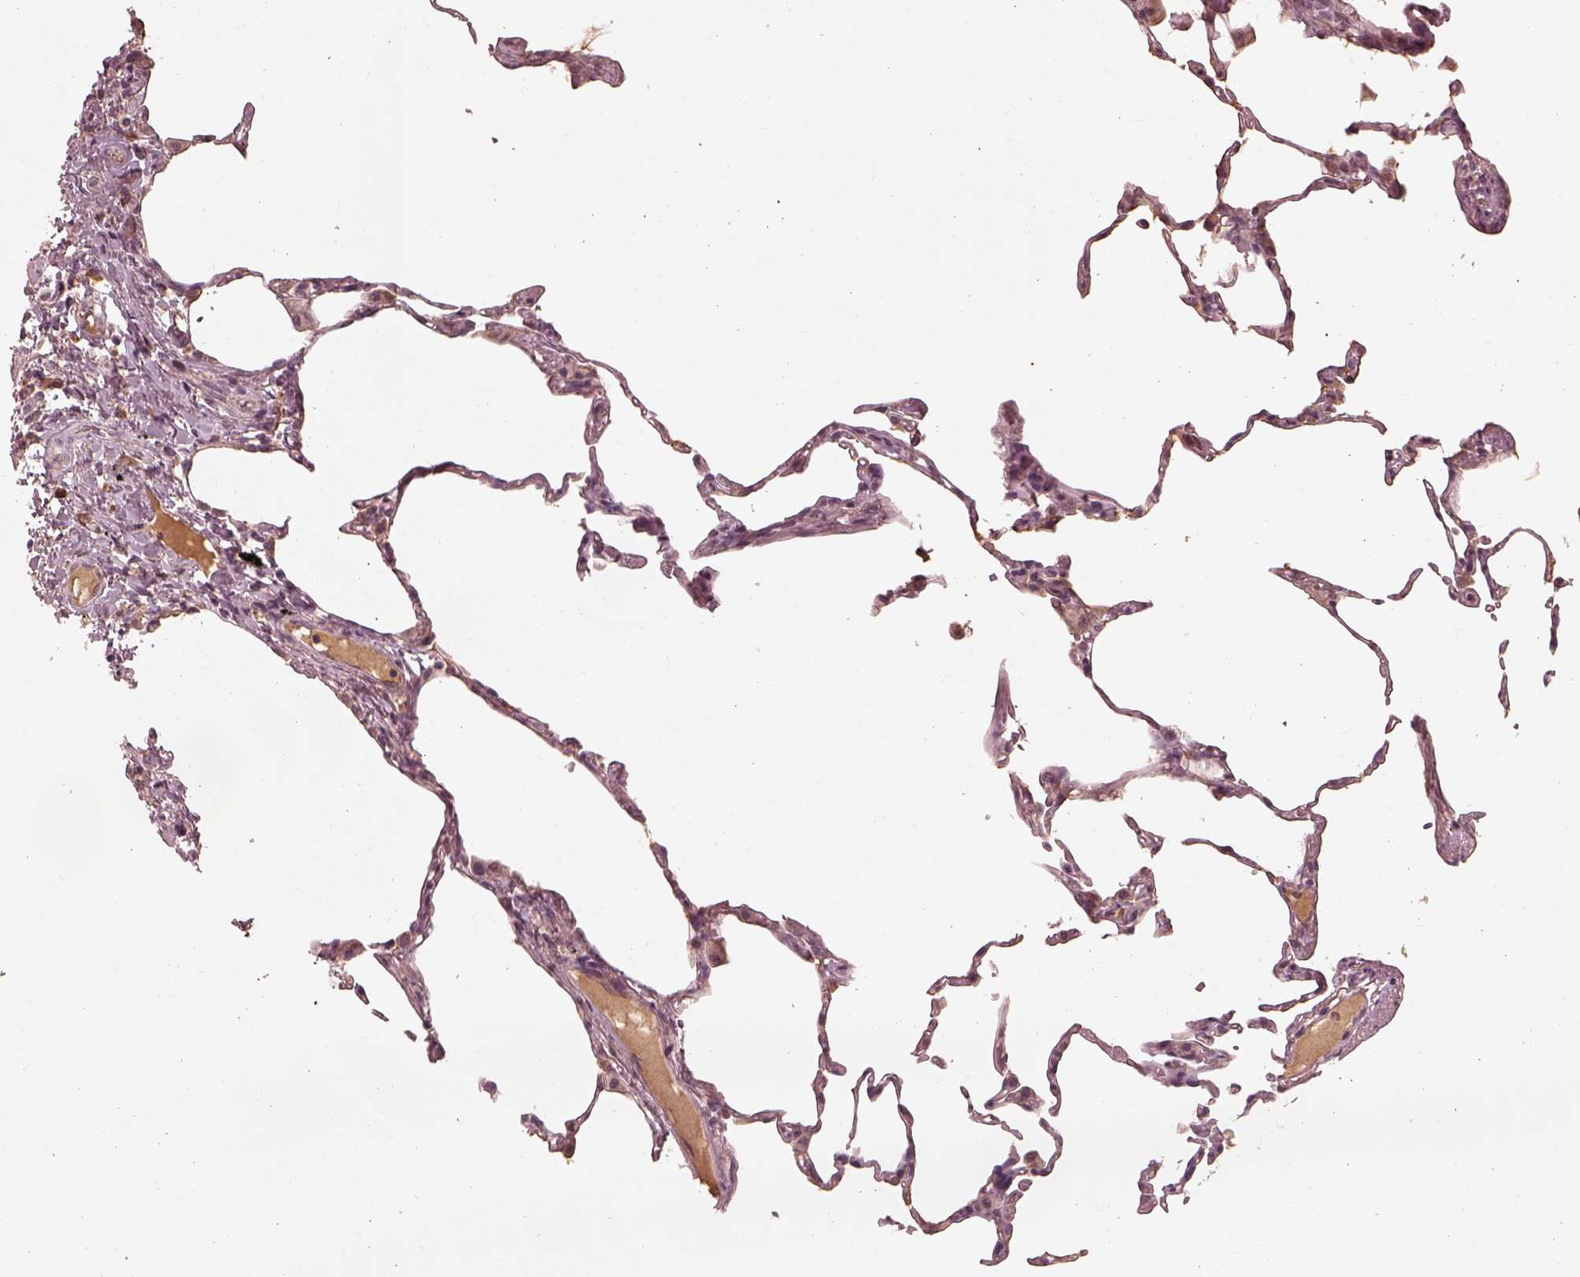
{"staining": {"intensity": "negative", "quantity": "none", "location": "none"}, "tissue": "lung", "cell_type": "Alveolar cells", "image_type": "normal", "snomed": [{"axis": "morphology", "description": "Normal tissue, NOS"}, {"axis": "topography", "description": "Lung"}], "caption": "Lung was stained to show a protein in brown. There is no significant expression in alveolar cells. (DAB (3,3'-diaminobenzidine) IHC with hematoxylin counter stain).", "gene": "CALR3", "patient": {"sex": "female", "age": 57}}